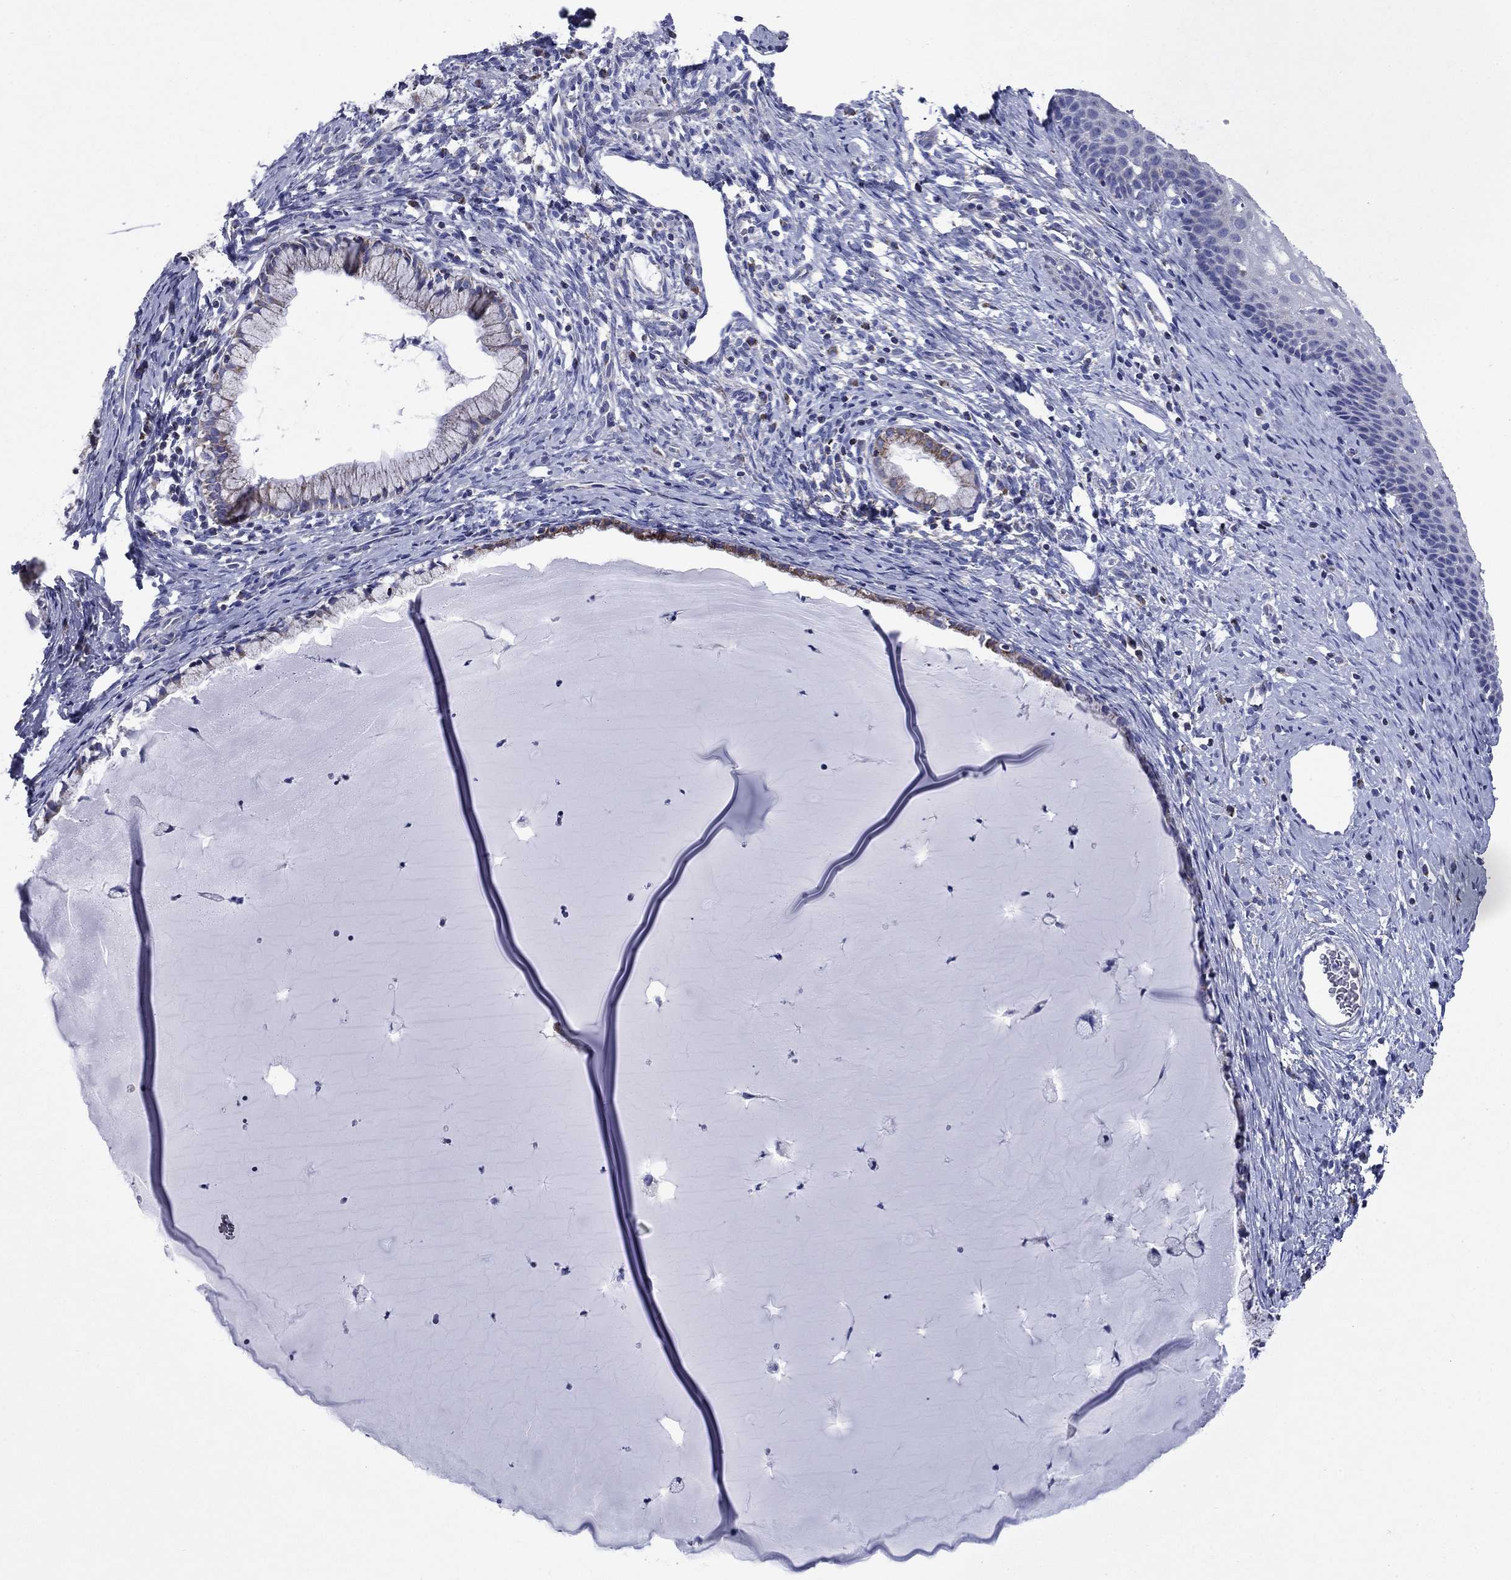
{"staining": {"intensity": "strong", "quantity": "<25%", "location": "cytoplasmic/membranous"}, "tissue": "cervix", "cell_type": "Glandular cells", "image_type": "normal", "snomed": [{"axis": "morphology", "description": "Normal tissue, NOS"}, {"axis": "topography", "description": "Cervix"}], "caption": "Immunohistochemical staining of normal cervix demonstrates medium levels of strong cytoplasmic/membranous staining in approximately <25% of glandular cells.", "gene": "ACADSB", "patient": {"sex": "female", "age": 39}}